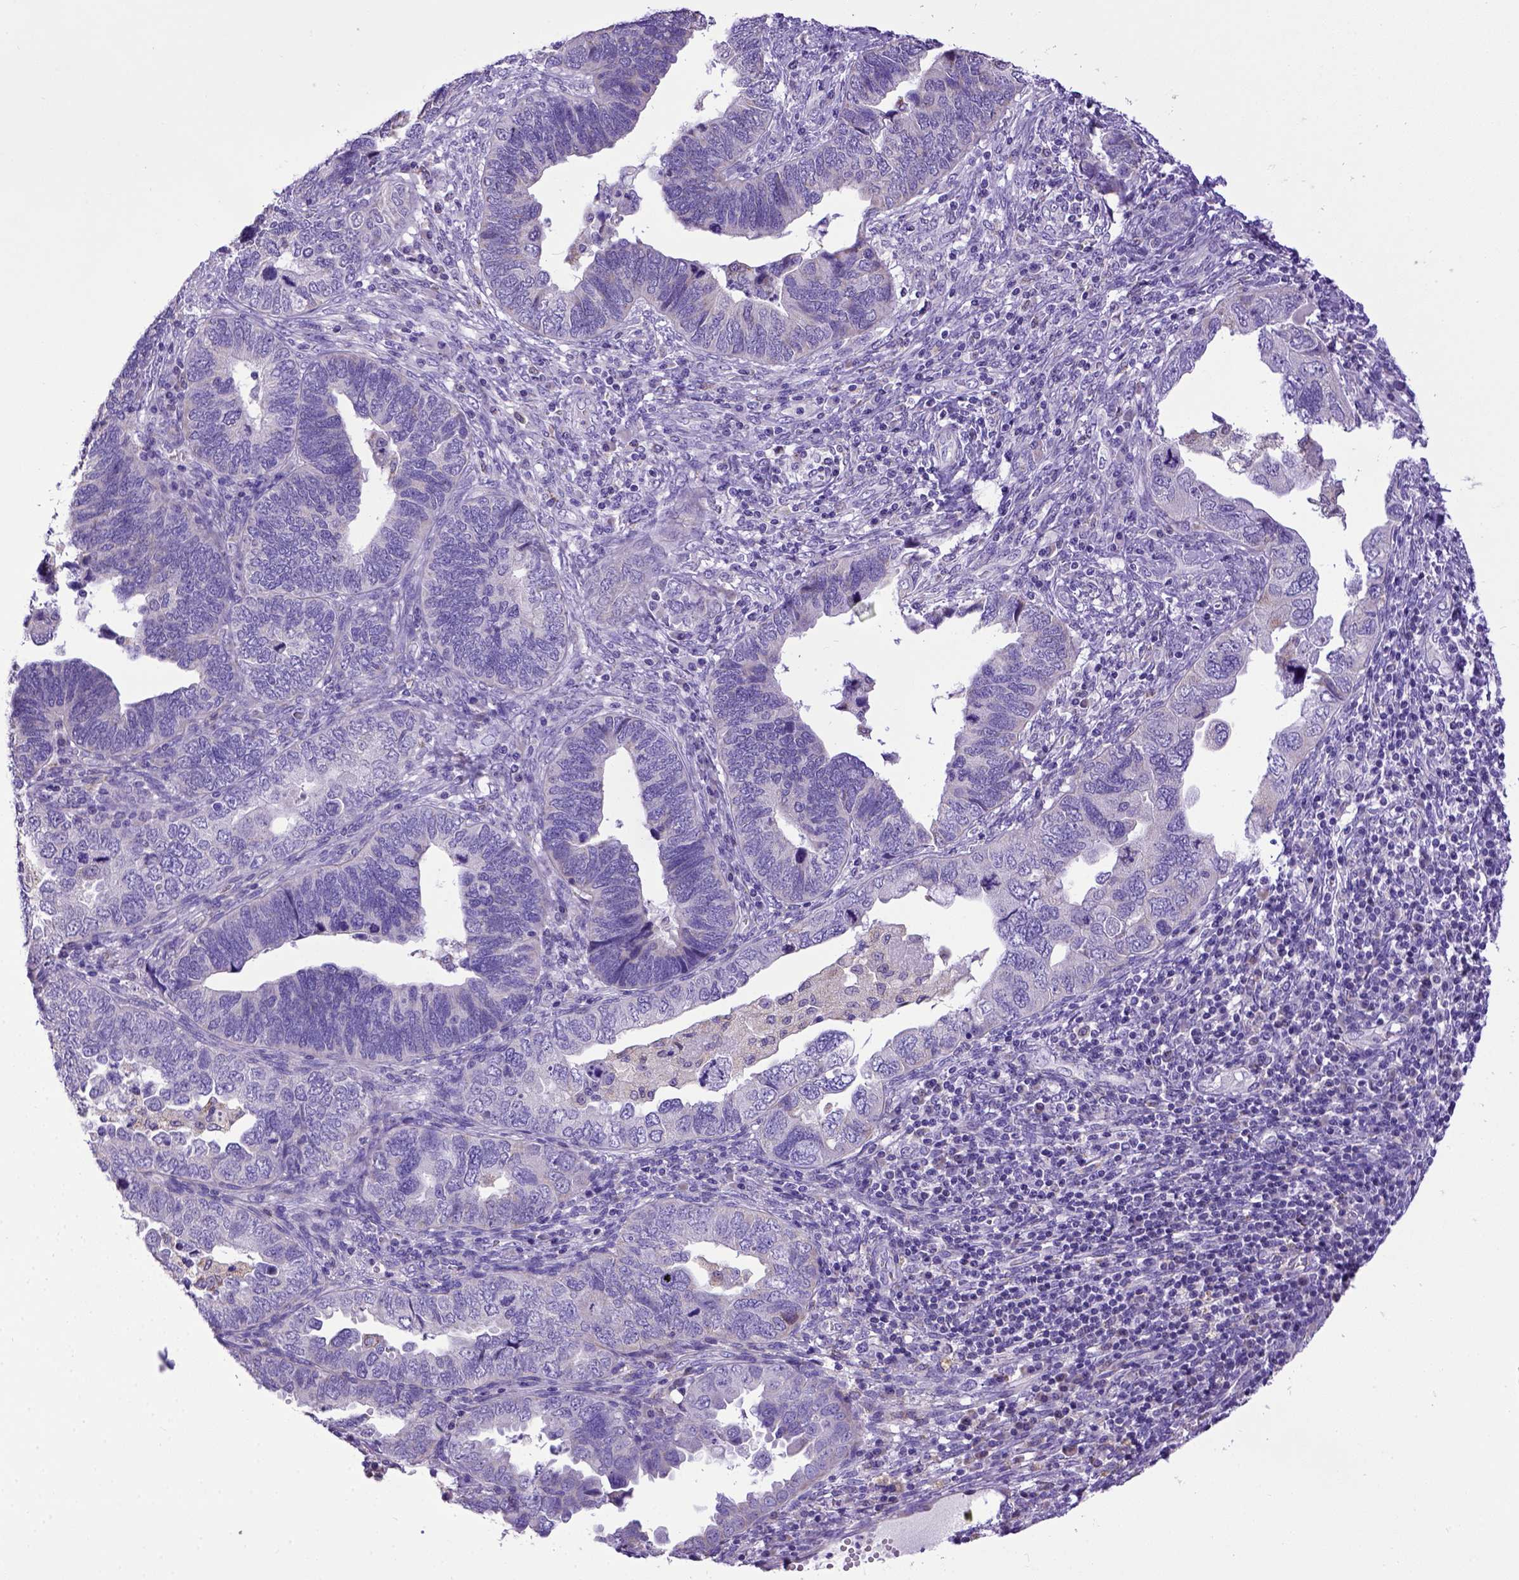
{"staining": {"intensity": "negative", "quantity": "none", "location": "none"}, "tissue": "endometrial cancer", "cell_type": "Tumor cells", "image_type": "cancer", "snomed": [{"axis": "morphology", "description": "Adenocarcinoma, NOS"}, {"axis": "topography", "description": "Endometrium"}], "caption": "High magnification brightfield microscopy of endometrial cancer (adenocarcinoma) stained with DAB (3,3'-diaminobenzidine) (brown) and counterstained with hematoxylin (blue): tumor cells show no significant positivity.", "gene": "SPEF1", "patient": {"sex": "female", "age": 79}}